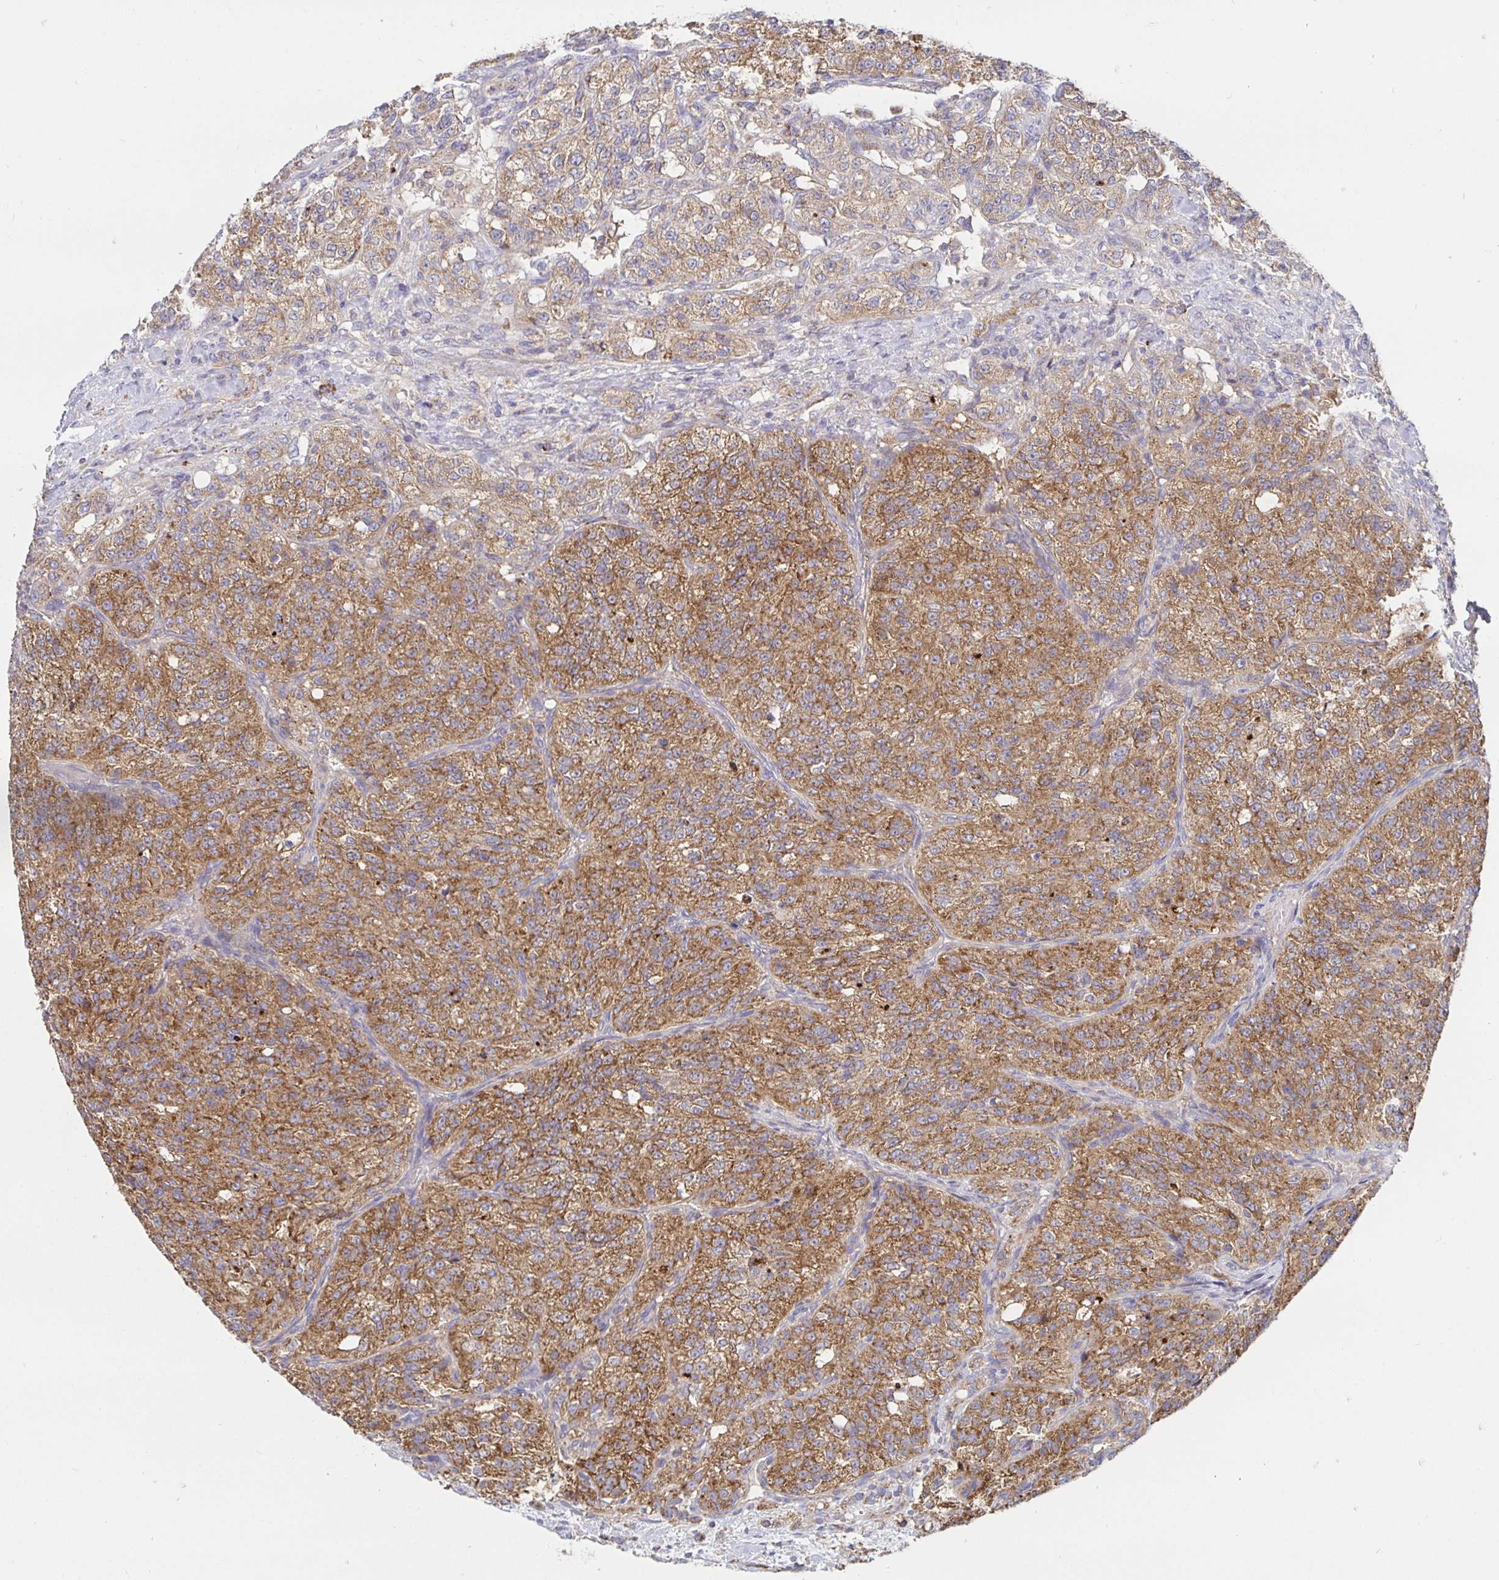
{"staining": {"intensity": "moderate", "quantity": ">75%", "location": "cytoplasmic/membranous"}, "tissue": "renal cancer", "cell_type": "Tumor cells", "image_type": "cancer", "snomed": [{"axis": "morphology", "description": "Adenocarcinoma, NOS"}, {"axis": "topography", "description": "Kidney"}], "caption": "This micrograph demonstrates immunohistochemistry (IHC) staining of renal adenocarcinoma, with medium moderate cytoplasmic/membranous expression in approximately >75% of tumor cells.", "gene": "PRDX3", "patient": {"sex": "female", "age": 63}}